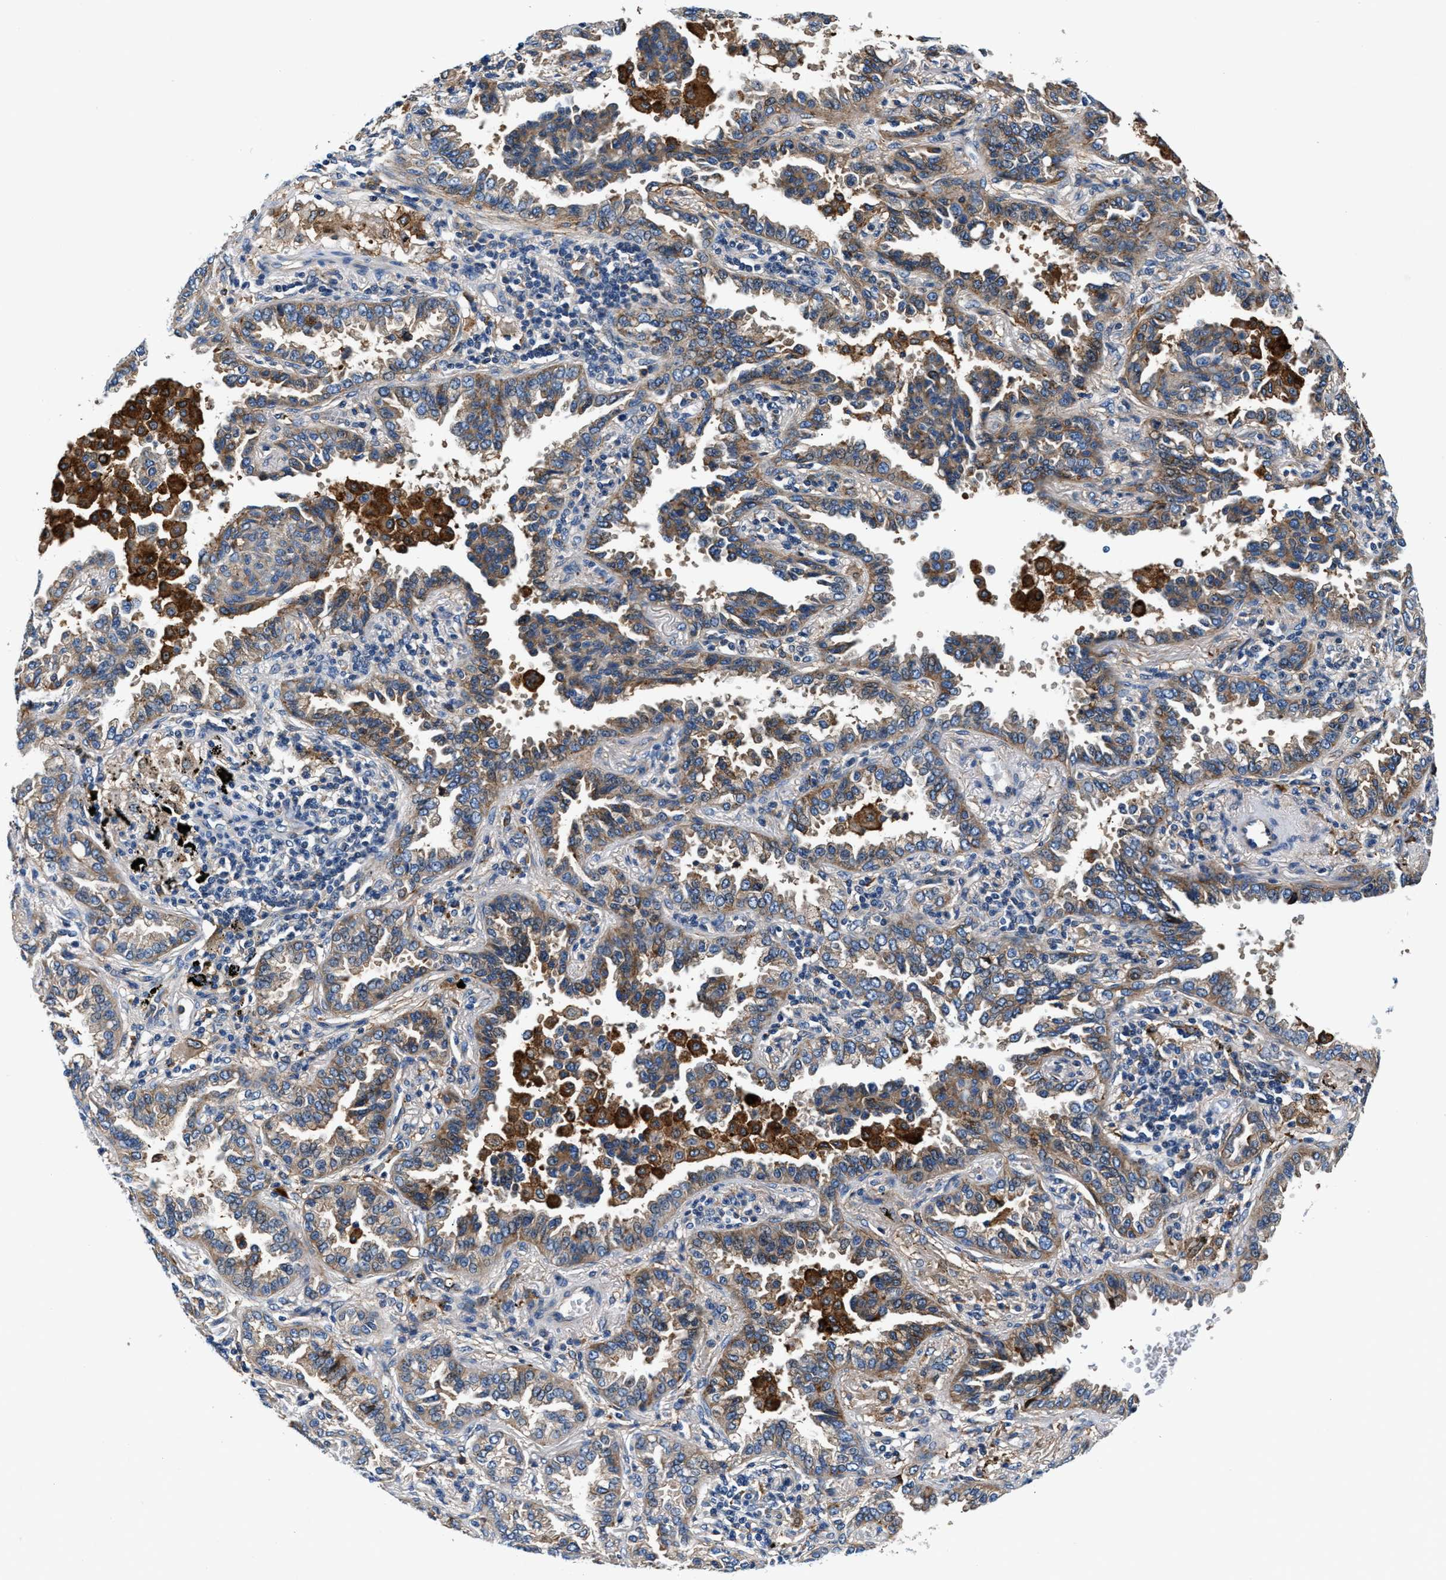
{"staining": {"intensity": "moderate", "quantity": ">75%", "location": "cytoplasmic/membranous"}, "tissue": "lung cancer", "cell_type": "Tumor cells", "image_type": "cancer", "snomed": [{"axis": "morphology", "description": "Normal tissue, NOS"}, {"axis": "morphology", "description": "Adenocarcinoma, NOS"}, {"axis": "topography", "description": "Lung"}], "caption": "The immunohistochemical stain highlights moderate cytoplasmic/membranous positivity in tumor cells of adenocarcinoma (lung) tissue.", "gene": "SLFN11", "patient": {"sex": "male", "age": 59}}